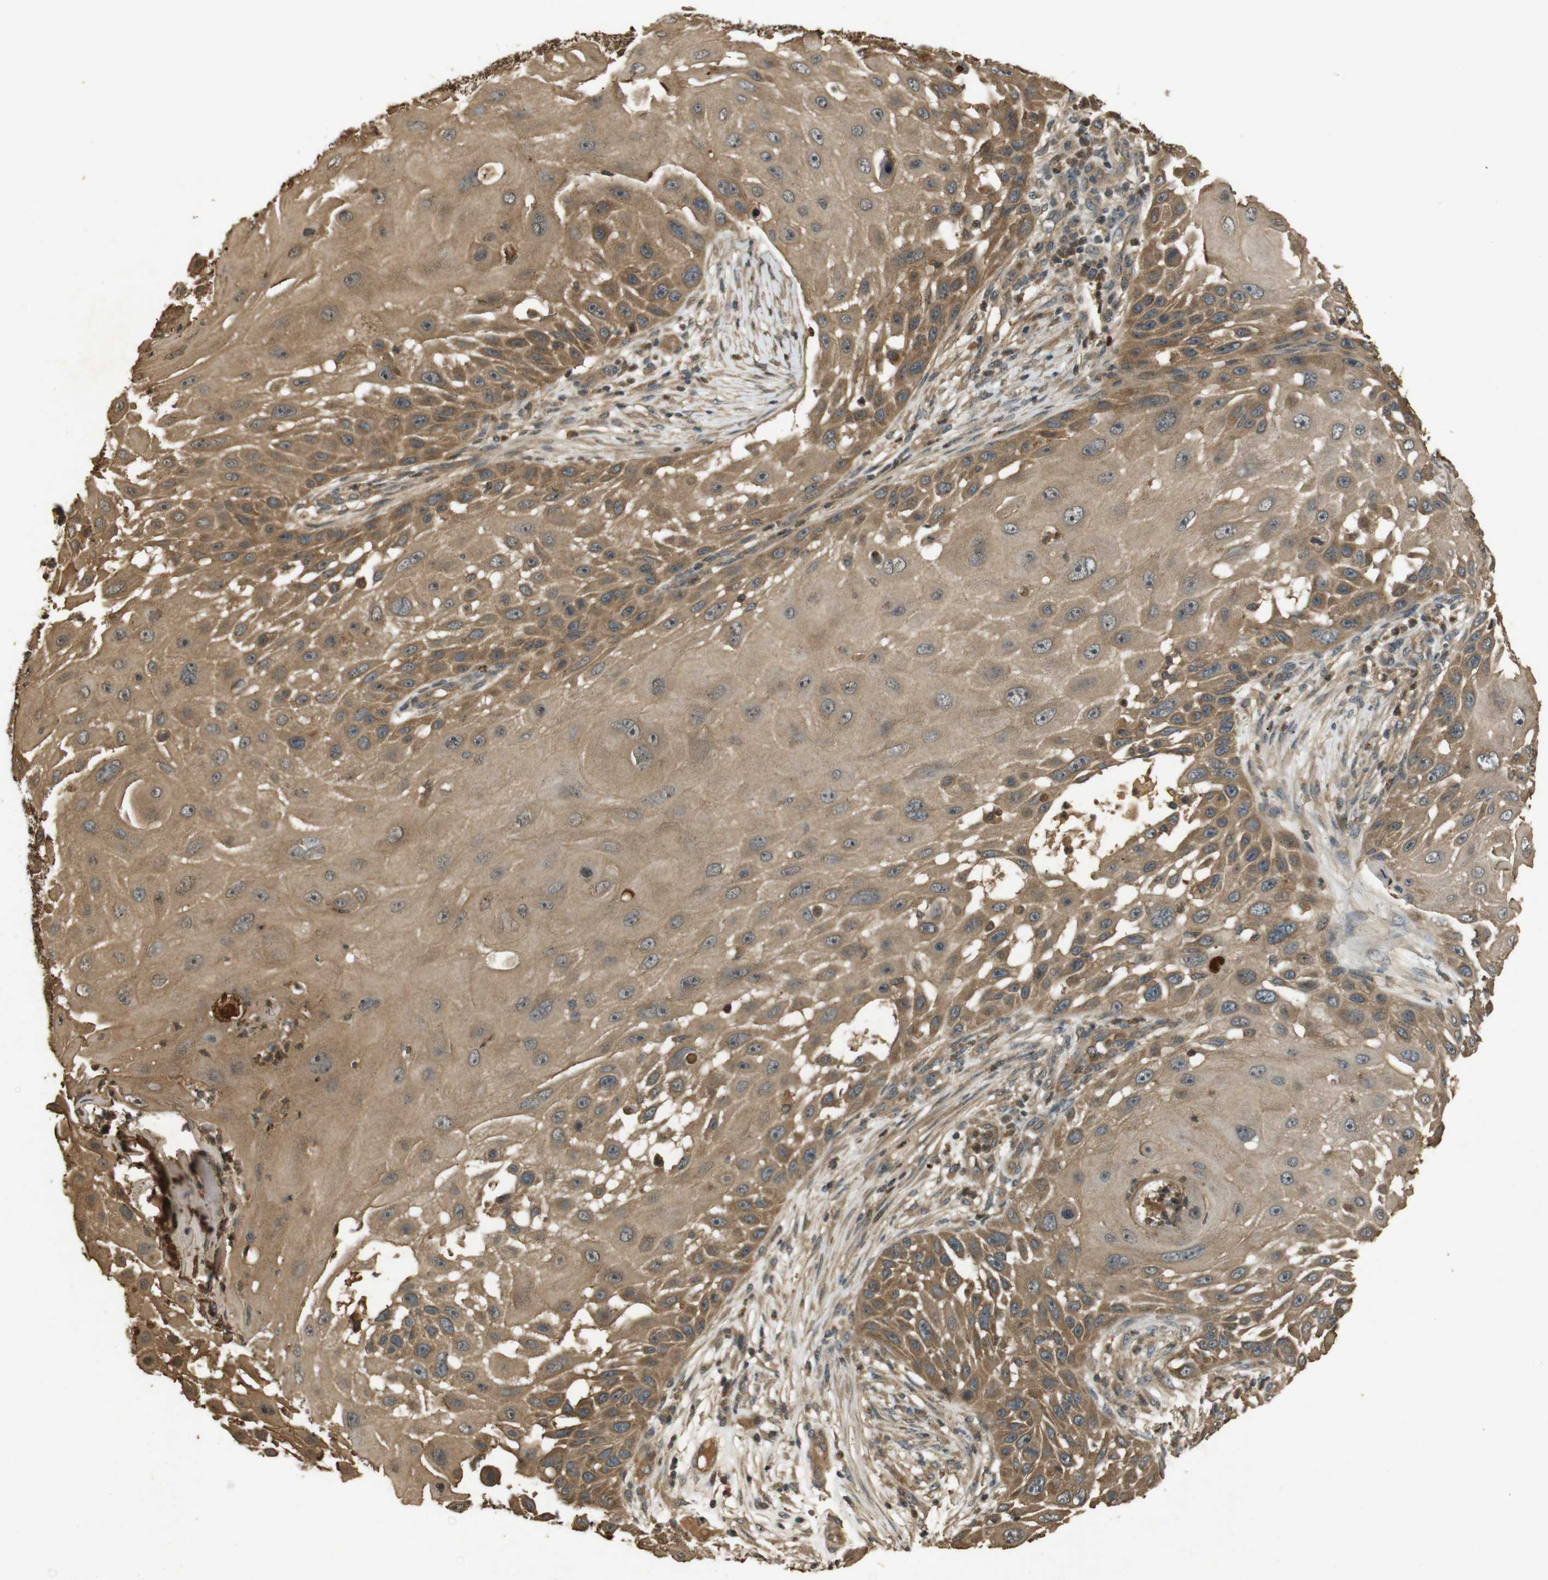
{"staining": {"intensity": "moderate", "quantity": ">75%", "location": "cytoplasmic/membranous"}, "tissue": "skin cancer", "cell_type": "Tumor cells", "image_type": "cancer", "snomed": [{"axis": "morphology", "description": "Squamous cell carcinoma, NOS"}, {"axis": "topography", "description": "Skin"}], "caption": "DAB (3,3'-diaminobenzidine) immunohistochemical staining of skin squamous cell carcinoma displays moderate cytoplasmic/membranous protein positivity in approximately >75% of tumor cells.", "gene": "TAP1", "patient": {"sex": "female", "age": 44}}